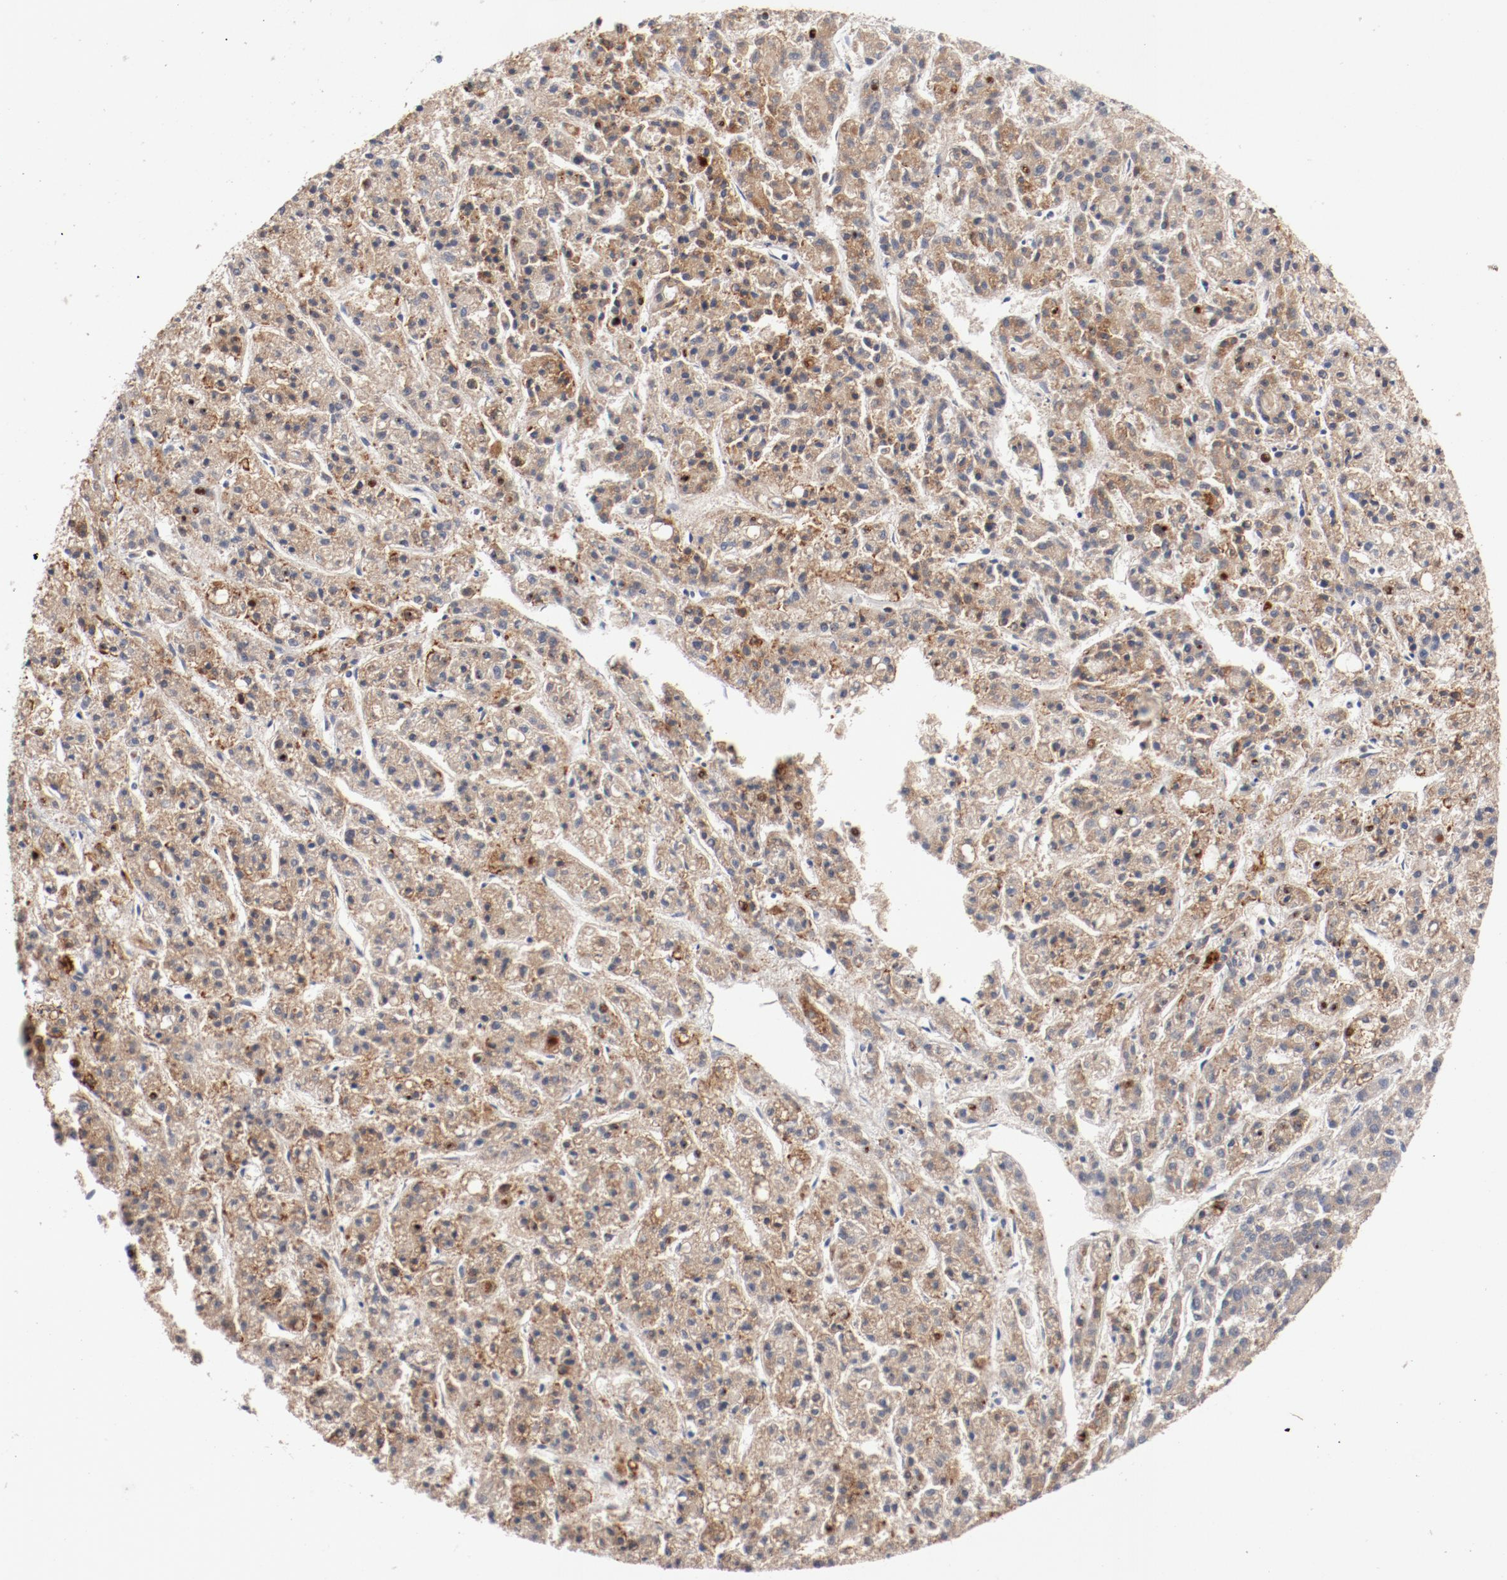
{"staining": {"intensity": "moderate", "quantity": ">75%", "location": "cytoplasmic/membranous"}, "tissue": "liver cancer", "cell_type": "Tumor cells", "image_type": "cancer", "snomed": [{"axis": "morphology", "description": "Carcinoma, Hepatocellular, NOS"}, {"axis": "topography", "description": "Liver"}], "caption": "About >75% of tumor cells in human hepatocellular carcinoma (liver) demonstrate moderate cytoplasmic/membranous protein positivity as visualized by brown immunohistochemical staining.", "gene": "PITPNM2", "patient": {"sex": "male", "age": 70}}